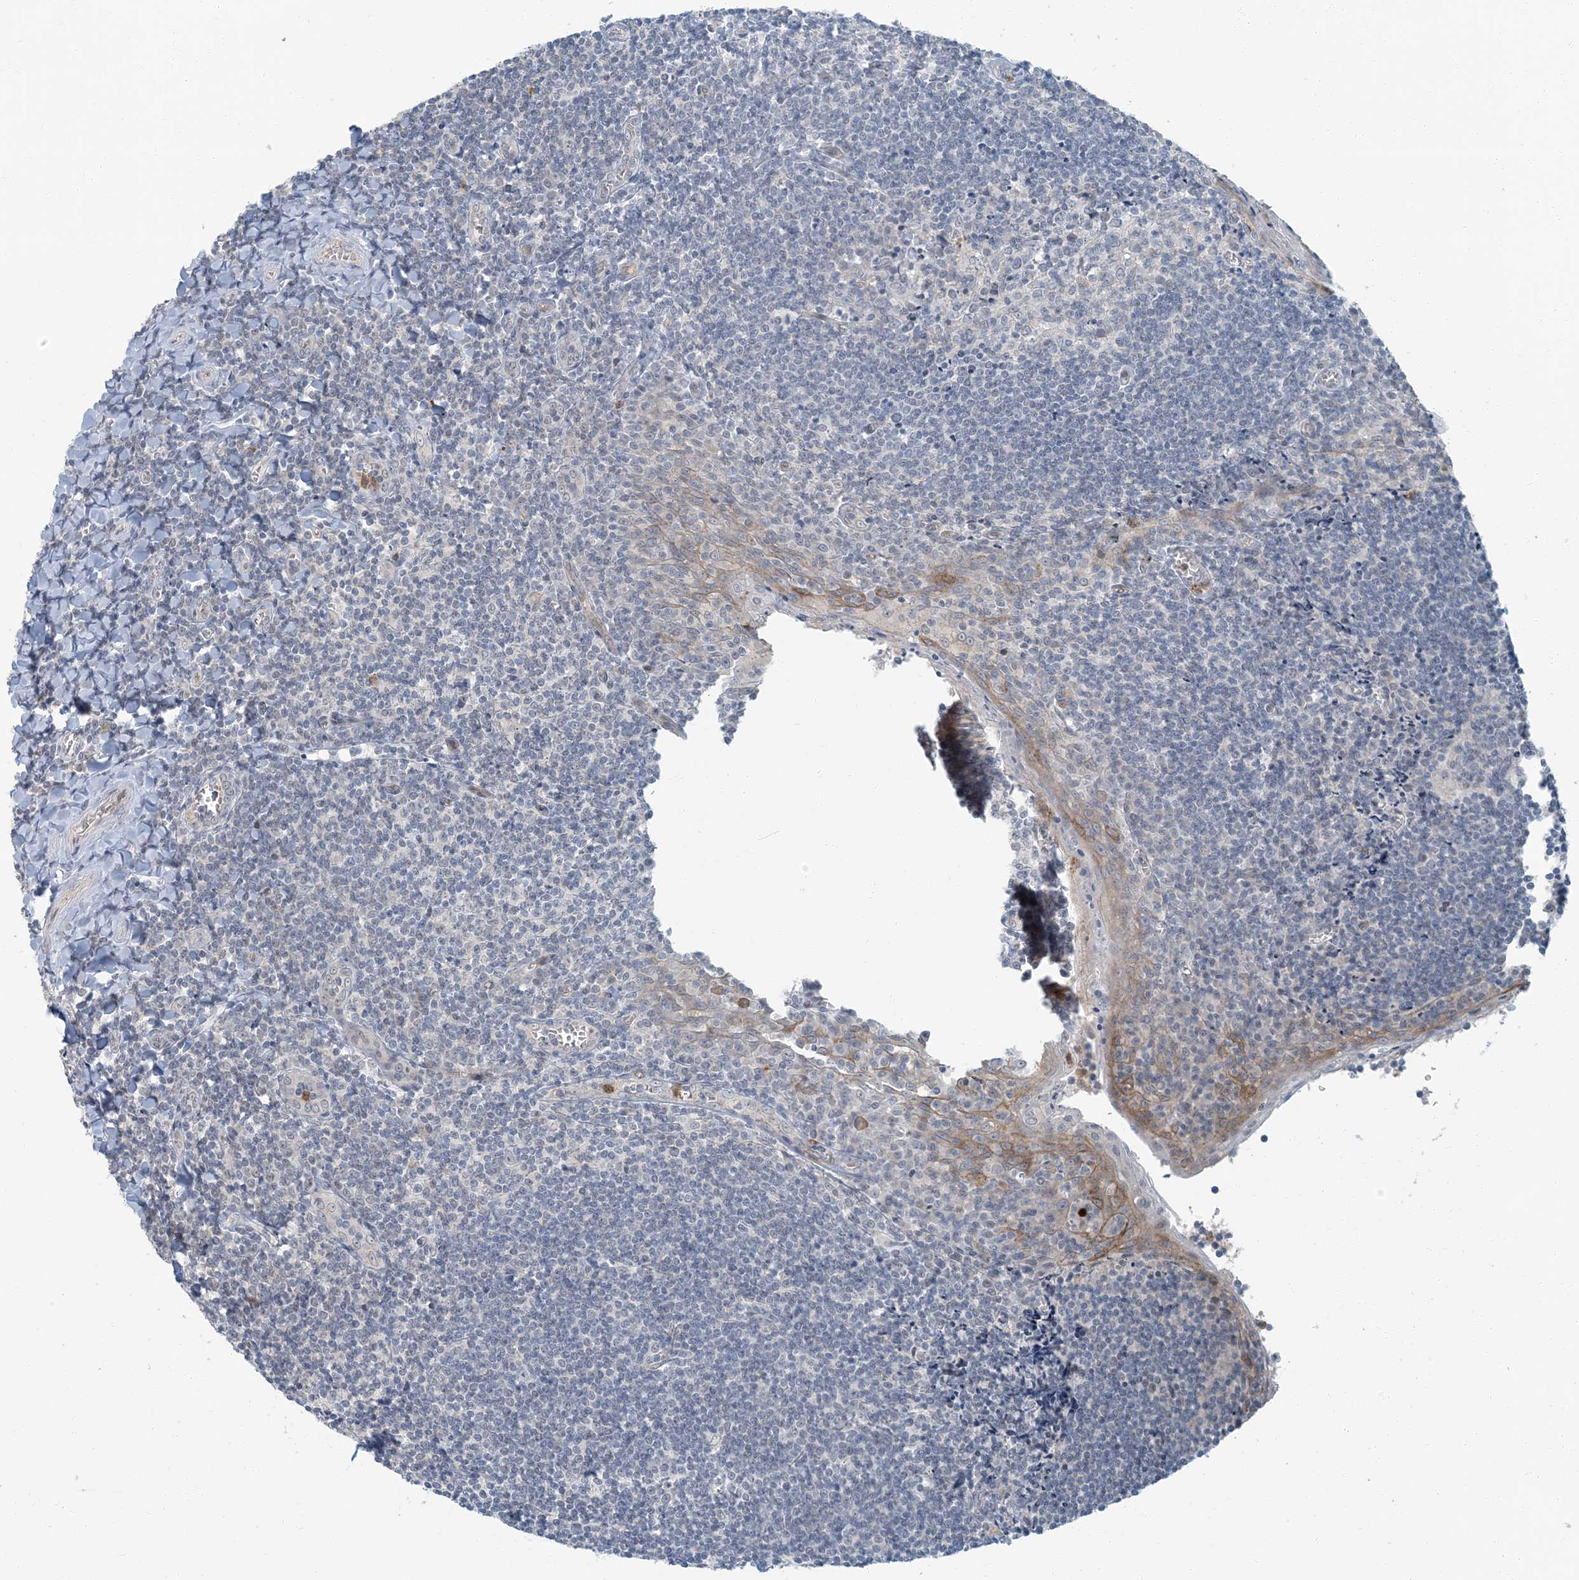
{"staining": {"intensity": "negative", "quantity": "none", "location": "none"}, "tissue": "tonsil", "cell_type": "Germinal center cells", "image_type": "normal", "snomed": [{"axis": "morphology", "description": "Normal tissue, NOS"}, {"axis": "topography", "description": "Tonsil"}], "caption": "This photomicrograph is of benign tonsil stained with immunohistochemistry to label a protein in brown with the nuclei are counter-stained blue. There is no expression in germinal center cells. (DAB (3,3'-diaminobenzidine) IHC with hematoxylin counter stain).", "gene": "EPHA4", "patient": {"sex": "male", "age": 27}}